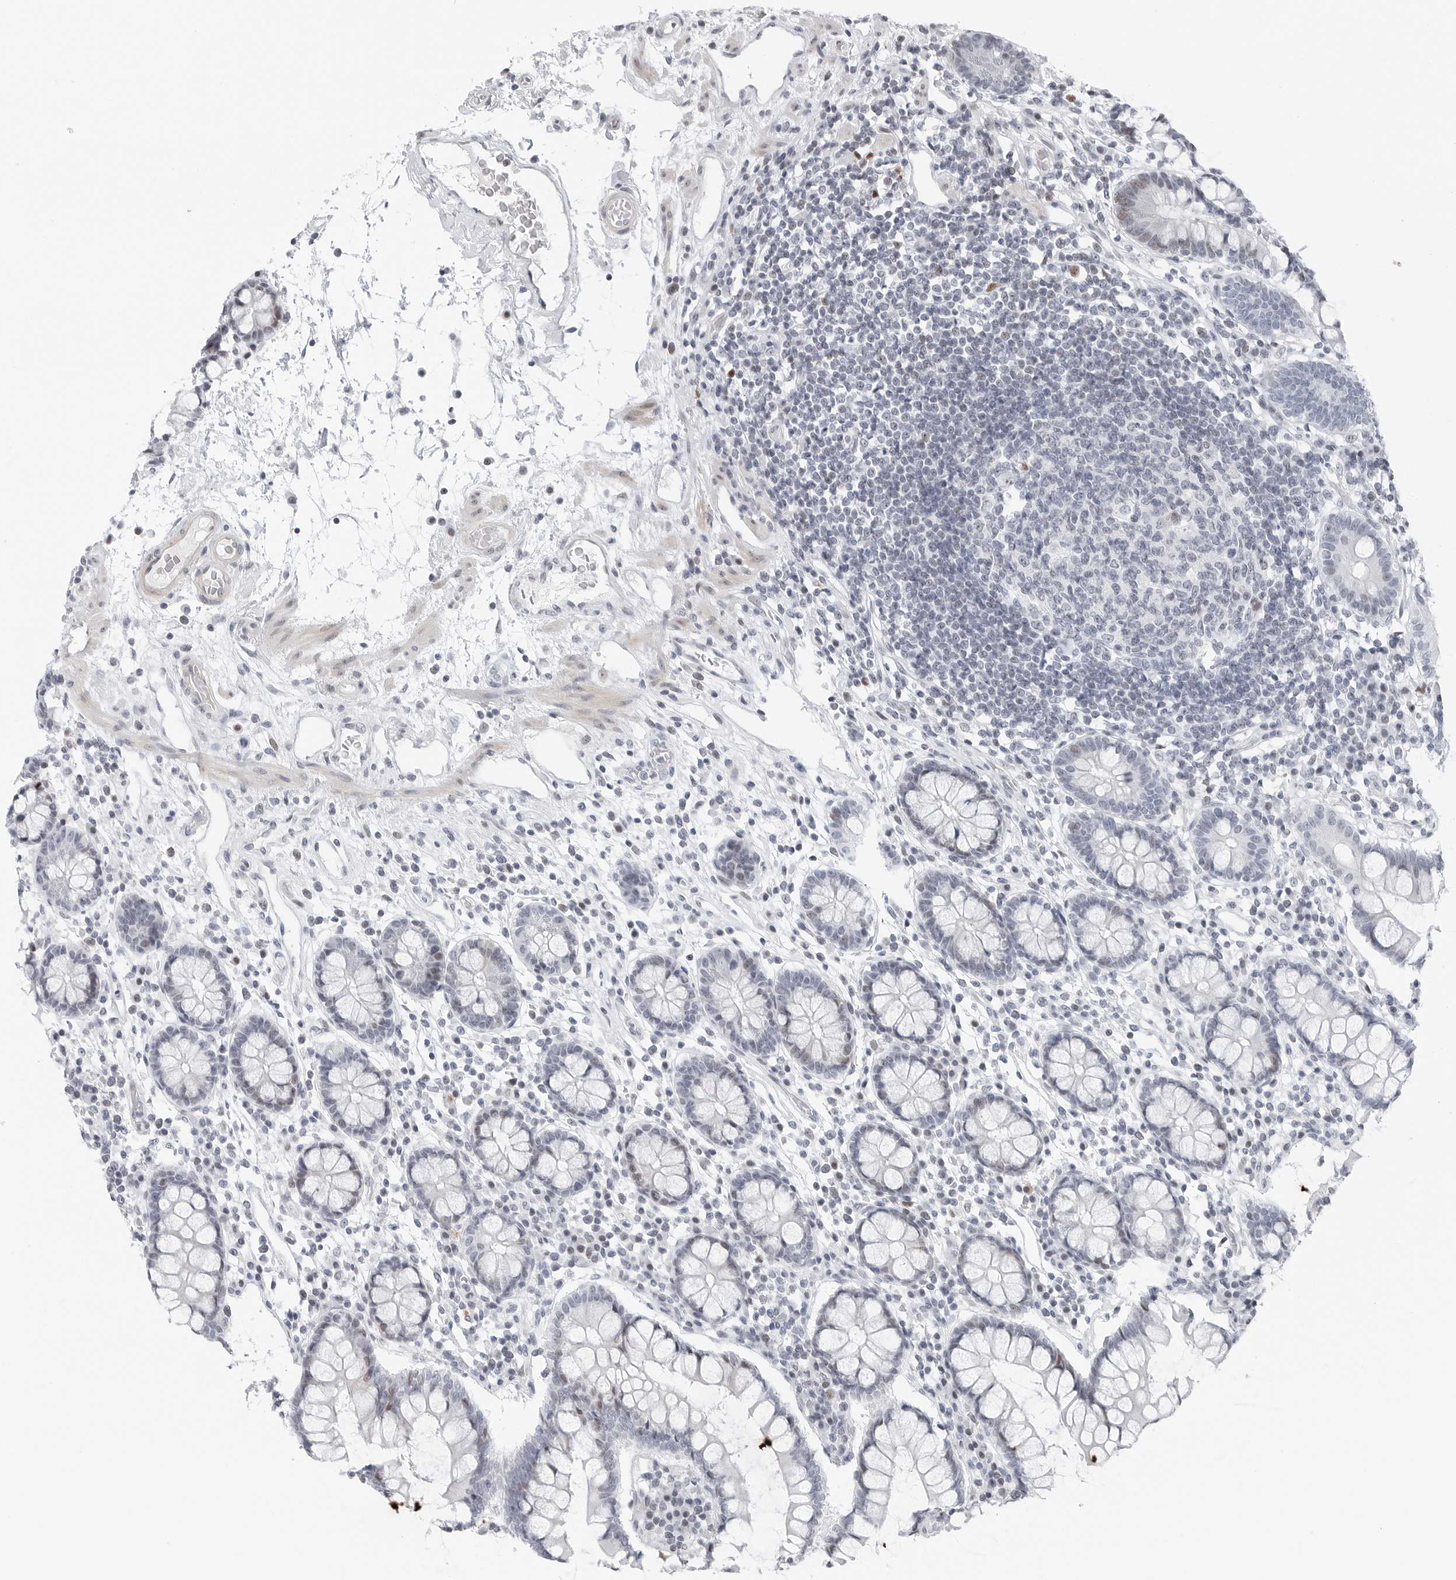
{"staining": {"intensity": "negative", "quantity": "none", "location": "none"}, "tissue": "colon", "cell_type": "Endothelial cells", "image_type": "normal", "snomed": [{"axis": "morphology", "description": "Normal tissue, NOS"}, {"axis": "topography", "description": "Colon"}], "caption": "Immunohistochemistry histopathology image of benign colon: colon stained with DAB (3,3'-diaminobenzidine) displays no significant protein staining in endothelial cells. Nuclei are stained in blue.", "gene": "NTMT2", "patient": {"sex": "female", "age": 79}}